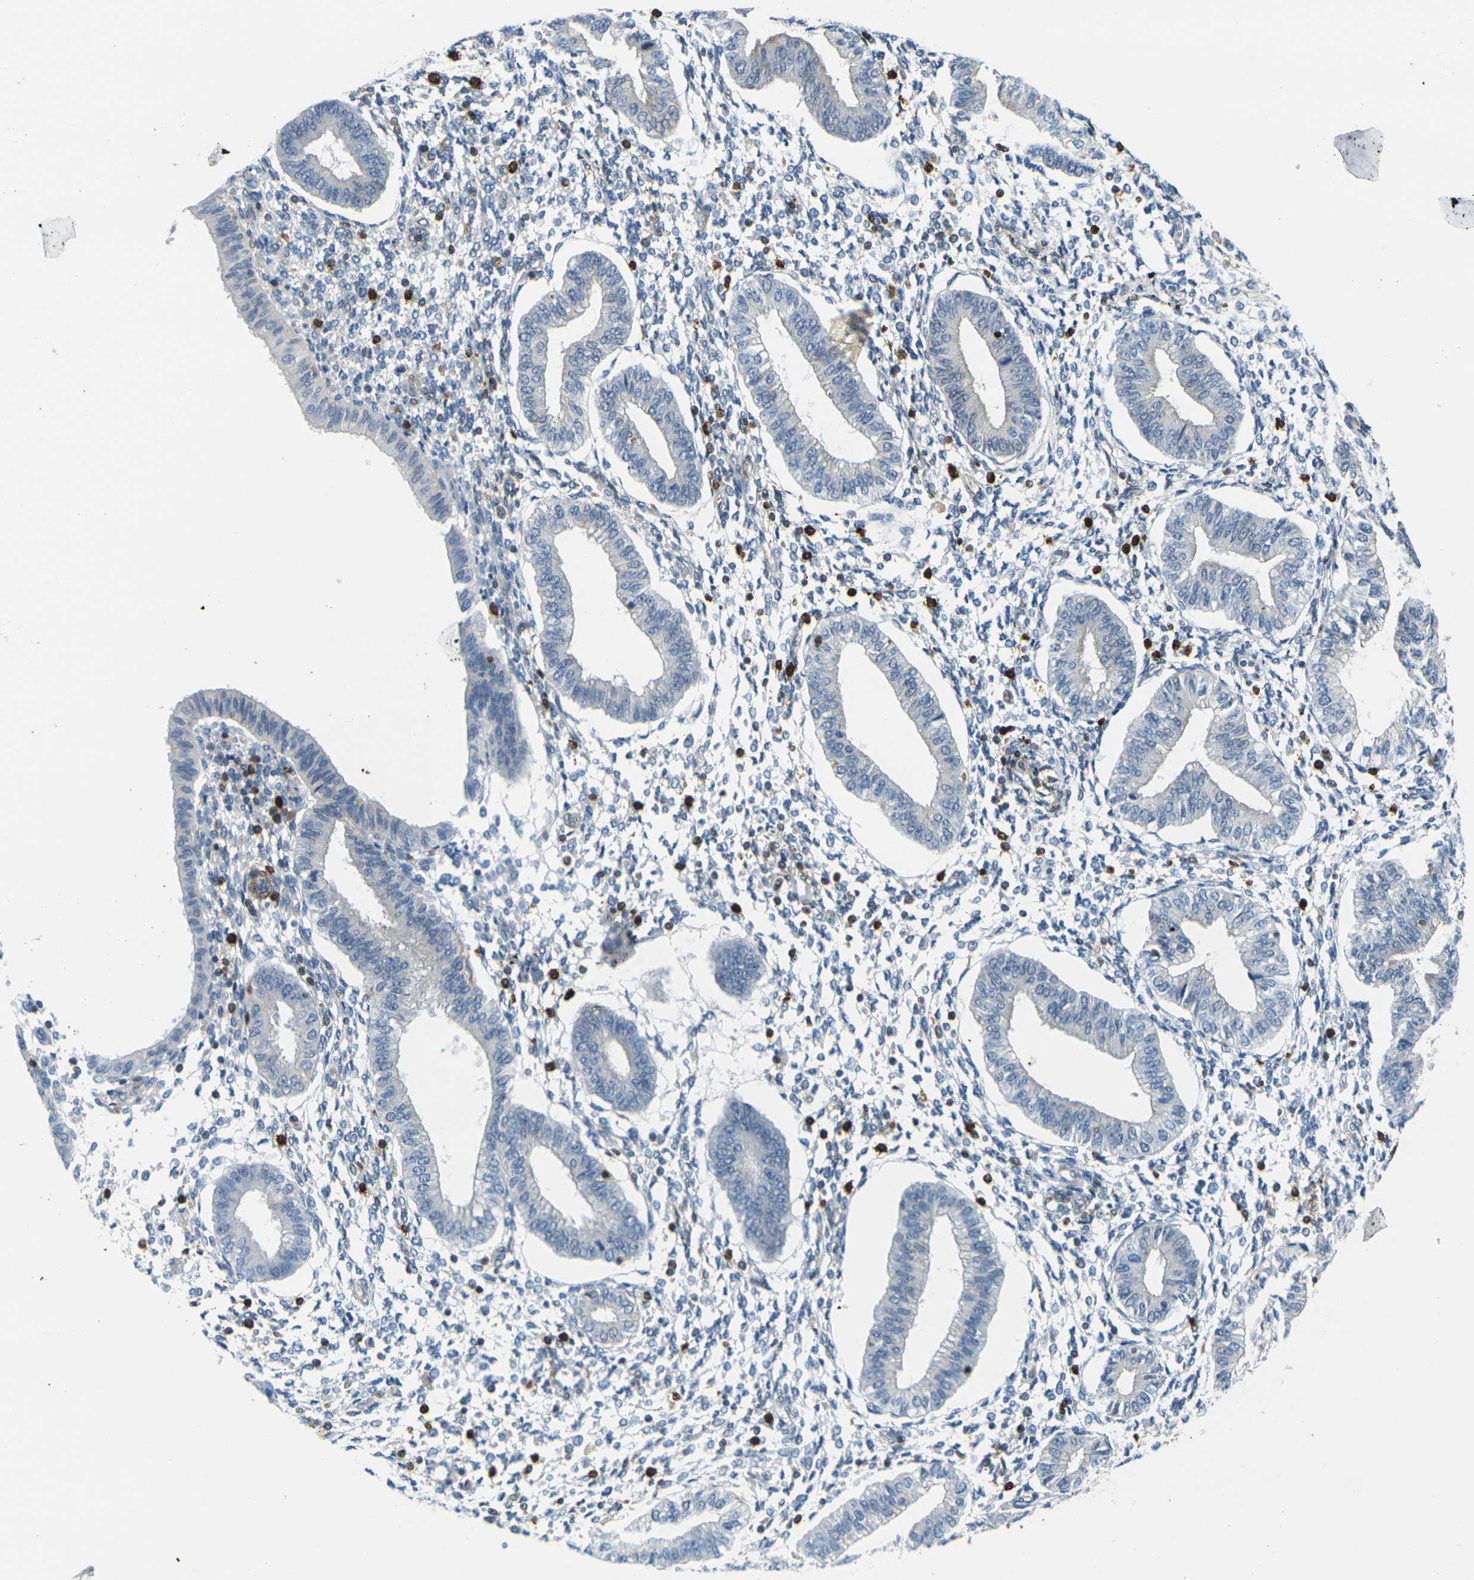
{"staining": {"intensity": "weak", "quantity": "<25%", "location": "cytoplasmic/membranous"}, "tissue": "endometrium", "cell_type": "Cells in endometrial stroma", "image_type": "normal", "snomed": [{"axis": "morphology", "description": "Normal tissue, NOS"}, {"axis": "topography", "description": "Endometrium"}], "caption": "This is an immunohistochemistry micrograph of normal endometrium. There is no expression in cells in endometrial stroma.", "gene": "LASP1", "patient": {"sex": "female", "age": 50}}